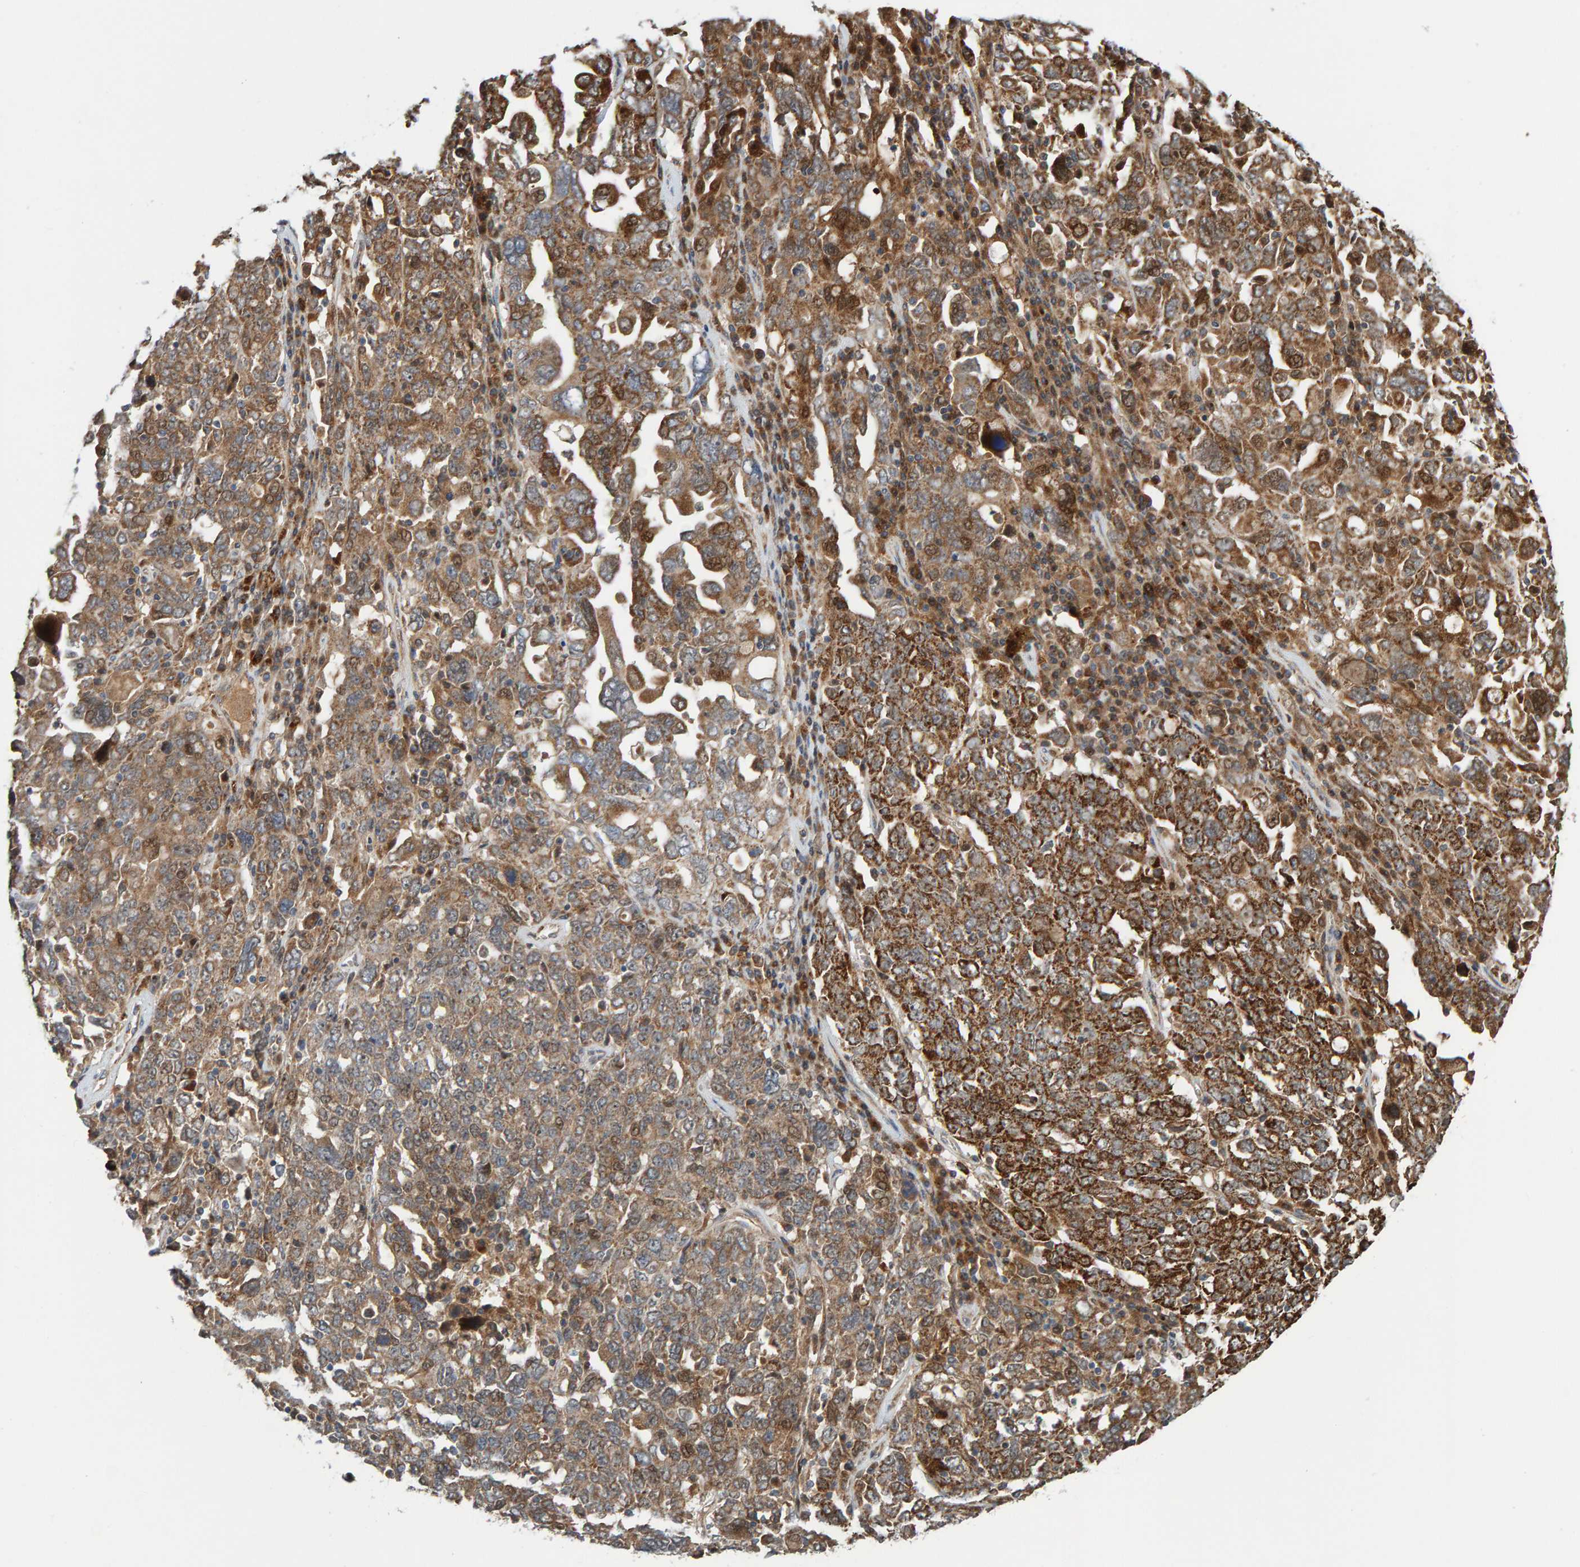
{"staining": {"intensity": "moderate", "quantity": ">75%", "location": "cytoplasmic/membranous"}, "tissue": "ovarian cancer", "cell_type": "Tumor cells", "image_type": "cancer", "snomed": [{"axis": "morphology", "description": "Carcinoma, endometroid"}, {"axis": "topography", "description": "Ovary"}], "caption": "Endometroid carcinoma (ovarian) was stained to show a protein in brown. There is medium levels of moderate cytoplasmic/membranous positivity in about >75% of tumor cells.", "gene": "KIAA0753", "patient": {"sex": "female", "age": 62}}